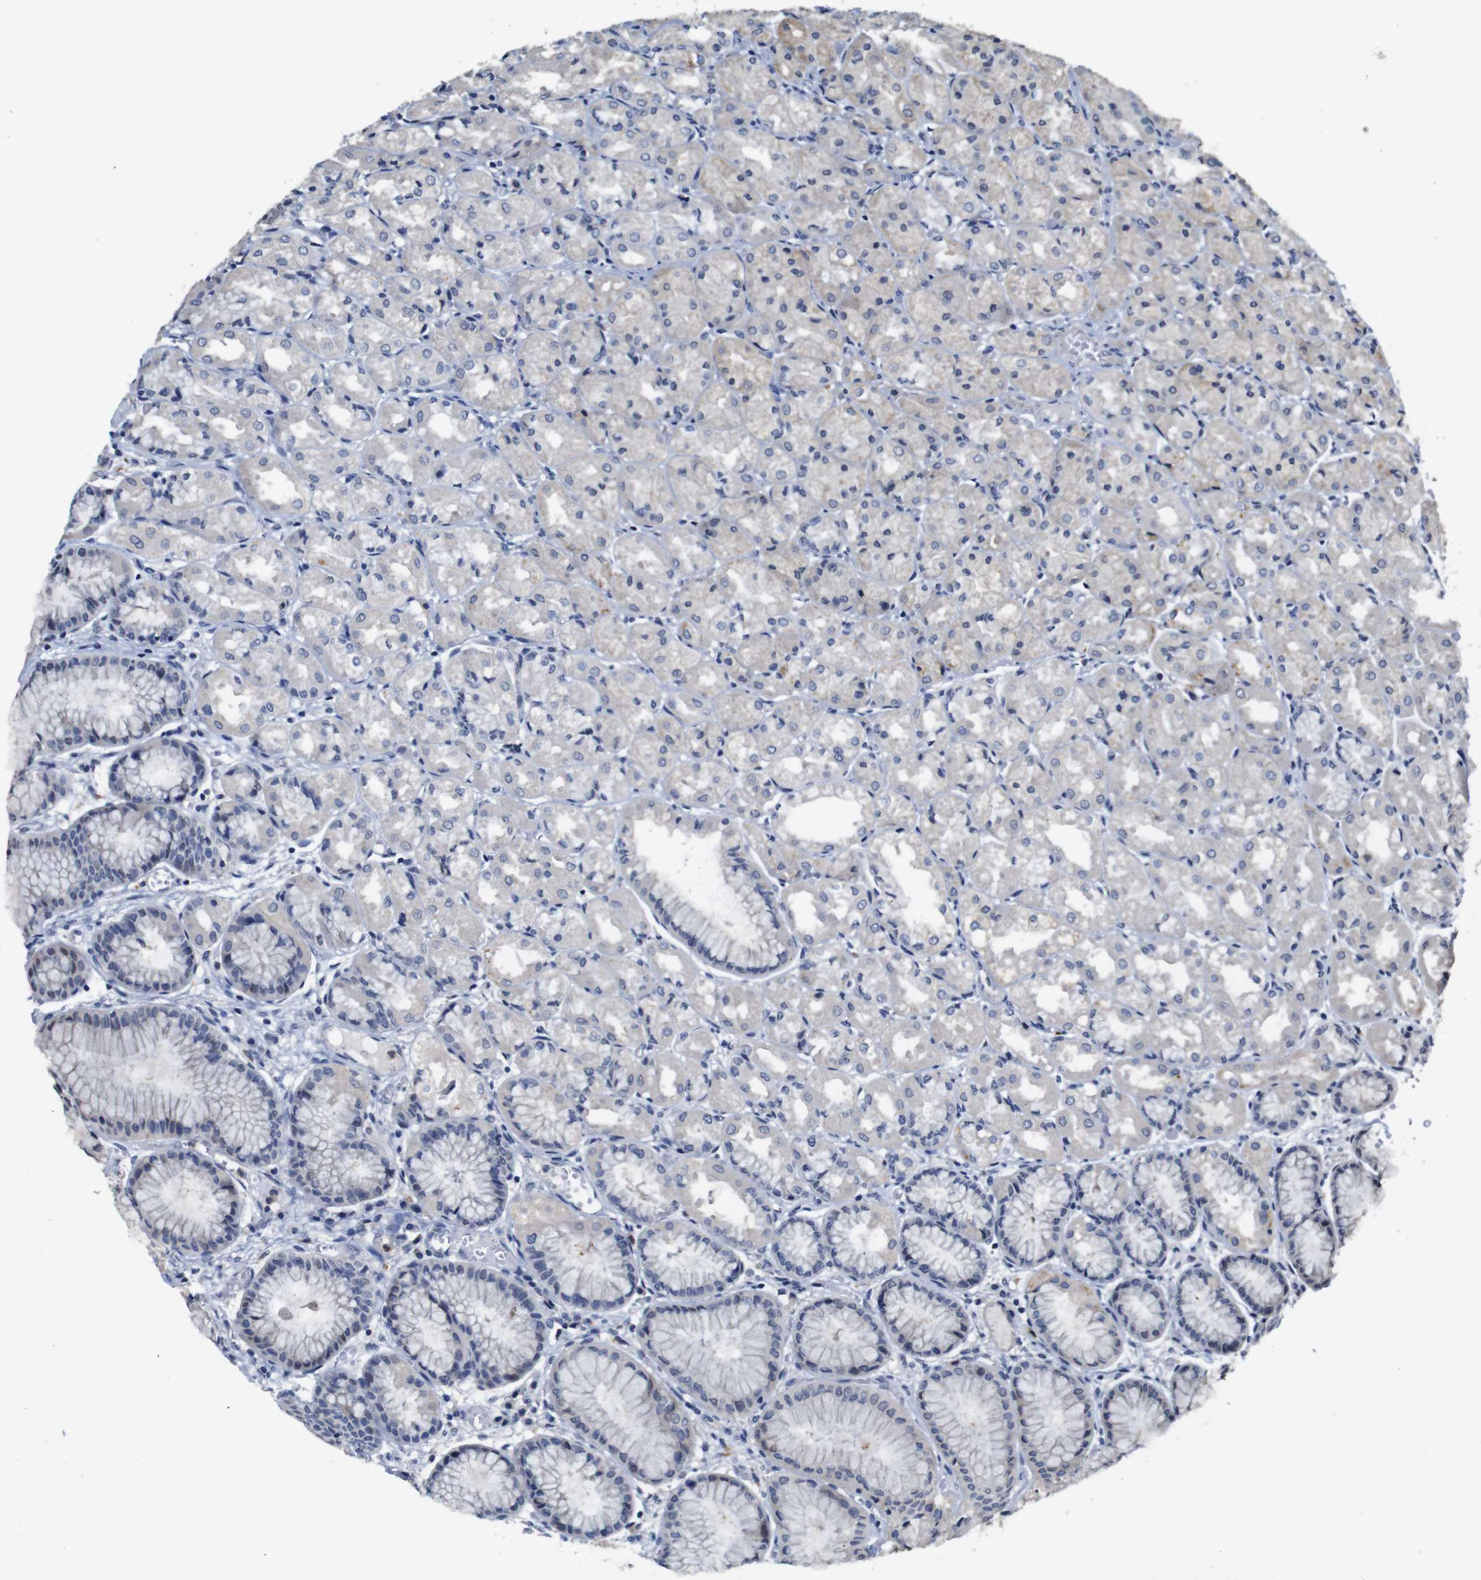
{"staining": {"intensity": "moderate", "quantity": "<25%", "location": "cytoplasmic/membranous"}, "tissue": "stomach", "cell_type": "Glandular cells", "image_type": "normal", "snomed": [{"axis": "morphology", "description": "Normal tissue, NOS"}, {"axis": "topography", "description": "Stomach, upper"}], "caption": "IHC staining of unremarkable stomach, which shows low levels of moderate cytoplasmic/membranous staining in approximately <25% of glandular cells indicating moderate cytoplasmic/membranous protein expression. The staining was performed using DAB (brown) for protein detection and nuclei were counterstained in hematoxylin (blue).", "gene": "NTRK3", "patient": {"sex": "male", "age": 72}}